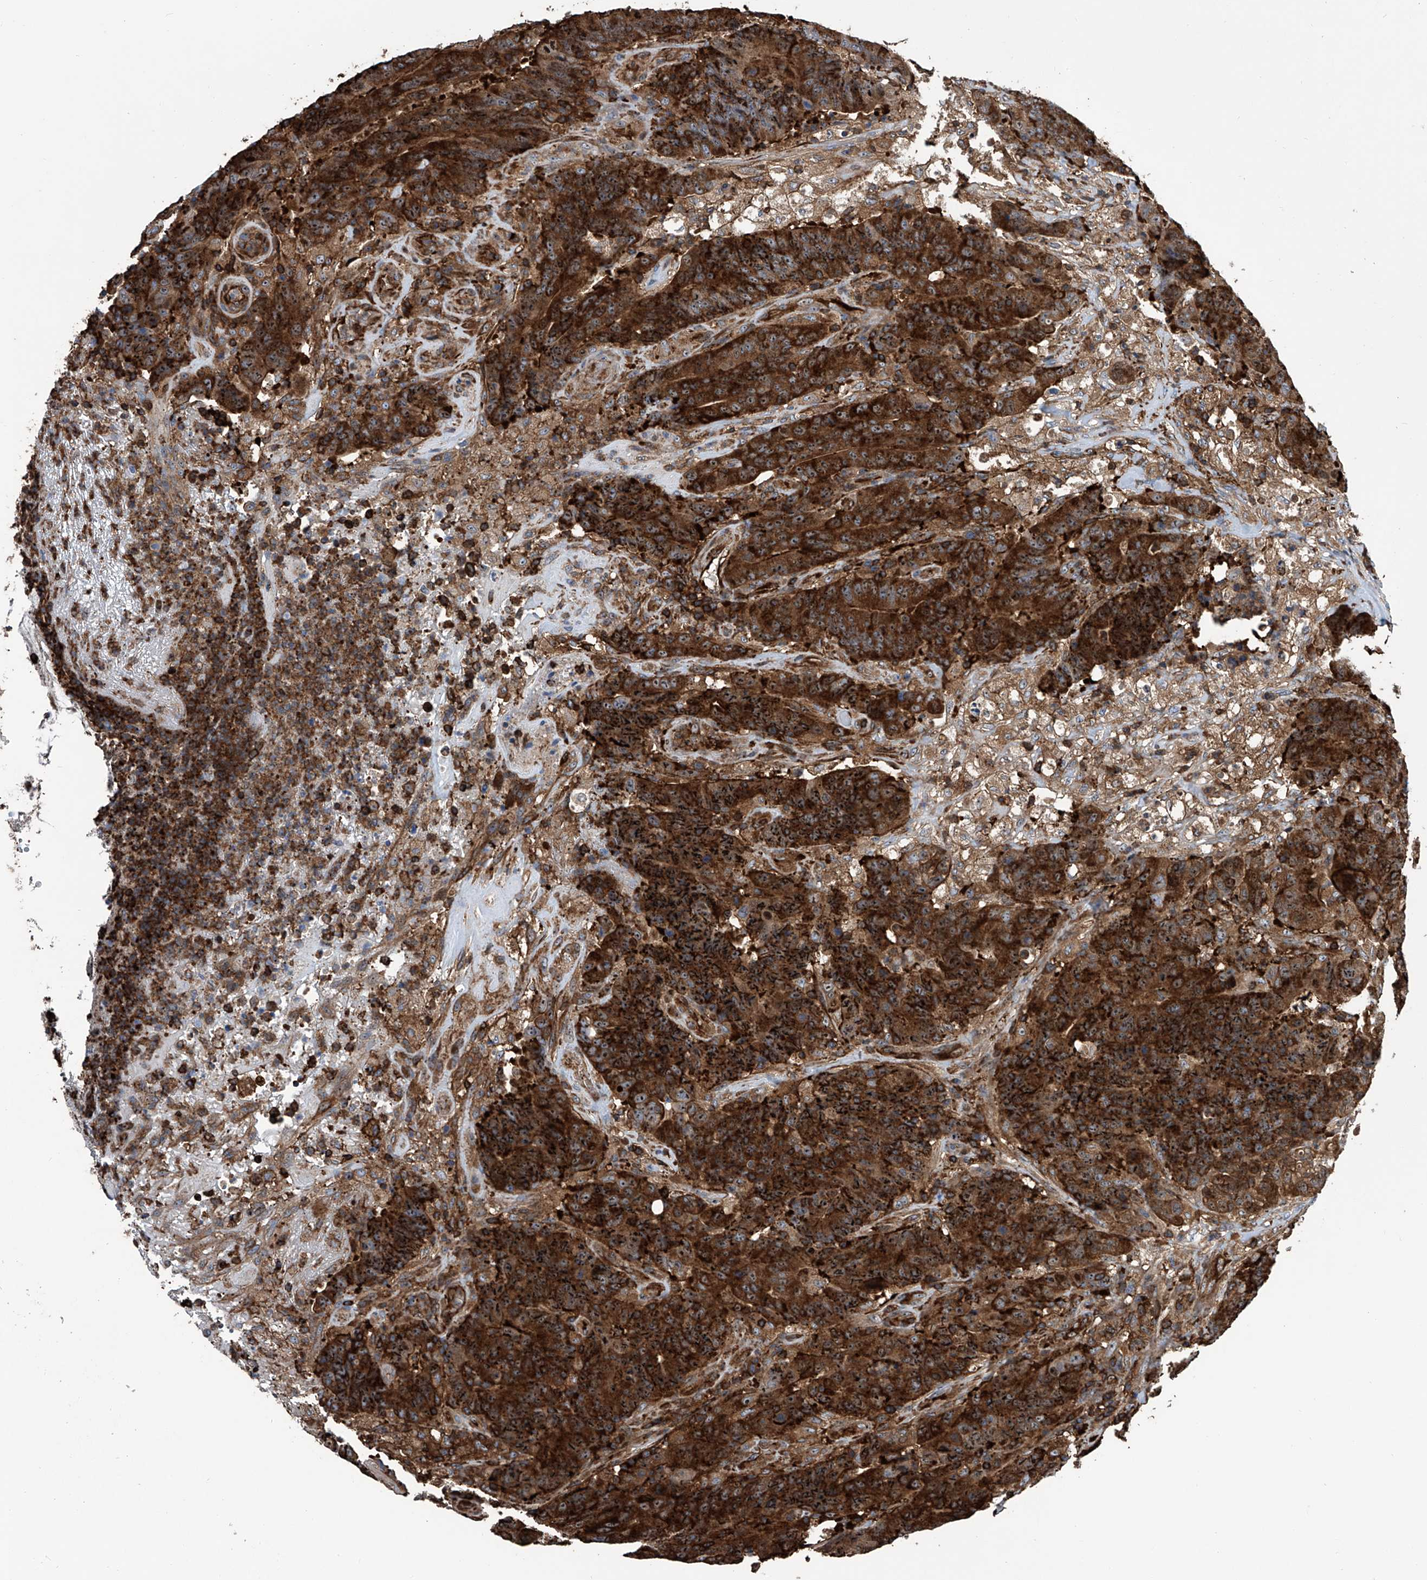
{"staining": {"intensity": "strong", "quantity": ">75%", "location": "cytoplasmic/membranous,nuclear"}, "tissue": "colorectal cancer", "cell_type": "Tumor cells", "image_type": "cancer", "snomed": [{"axis": "morphology", "description": "Normal tissue, NOS"}, {"axis": "morphology", "description": "Adenocarcinoma, NOS"}, {"axis": "topography", "description": "Colon"}], "caption": "Protein staining of colorectal cancer tissue demonstrates strong cytoplasmic/membranous and nuclear expression in approximately >75% of tumor cells.", "gene": "ZNF484", "patient": {"sex": "female", "age": 75}}